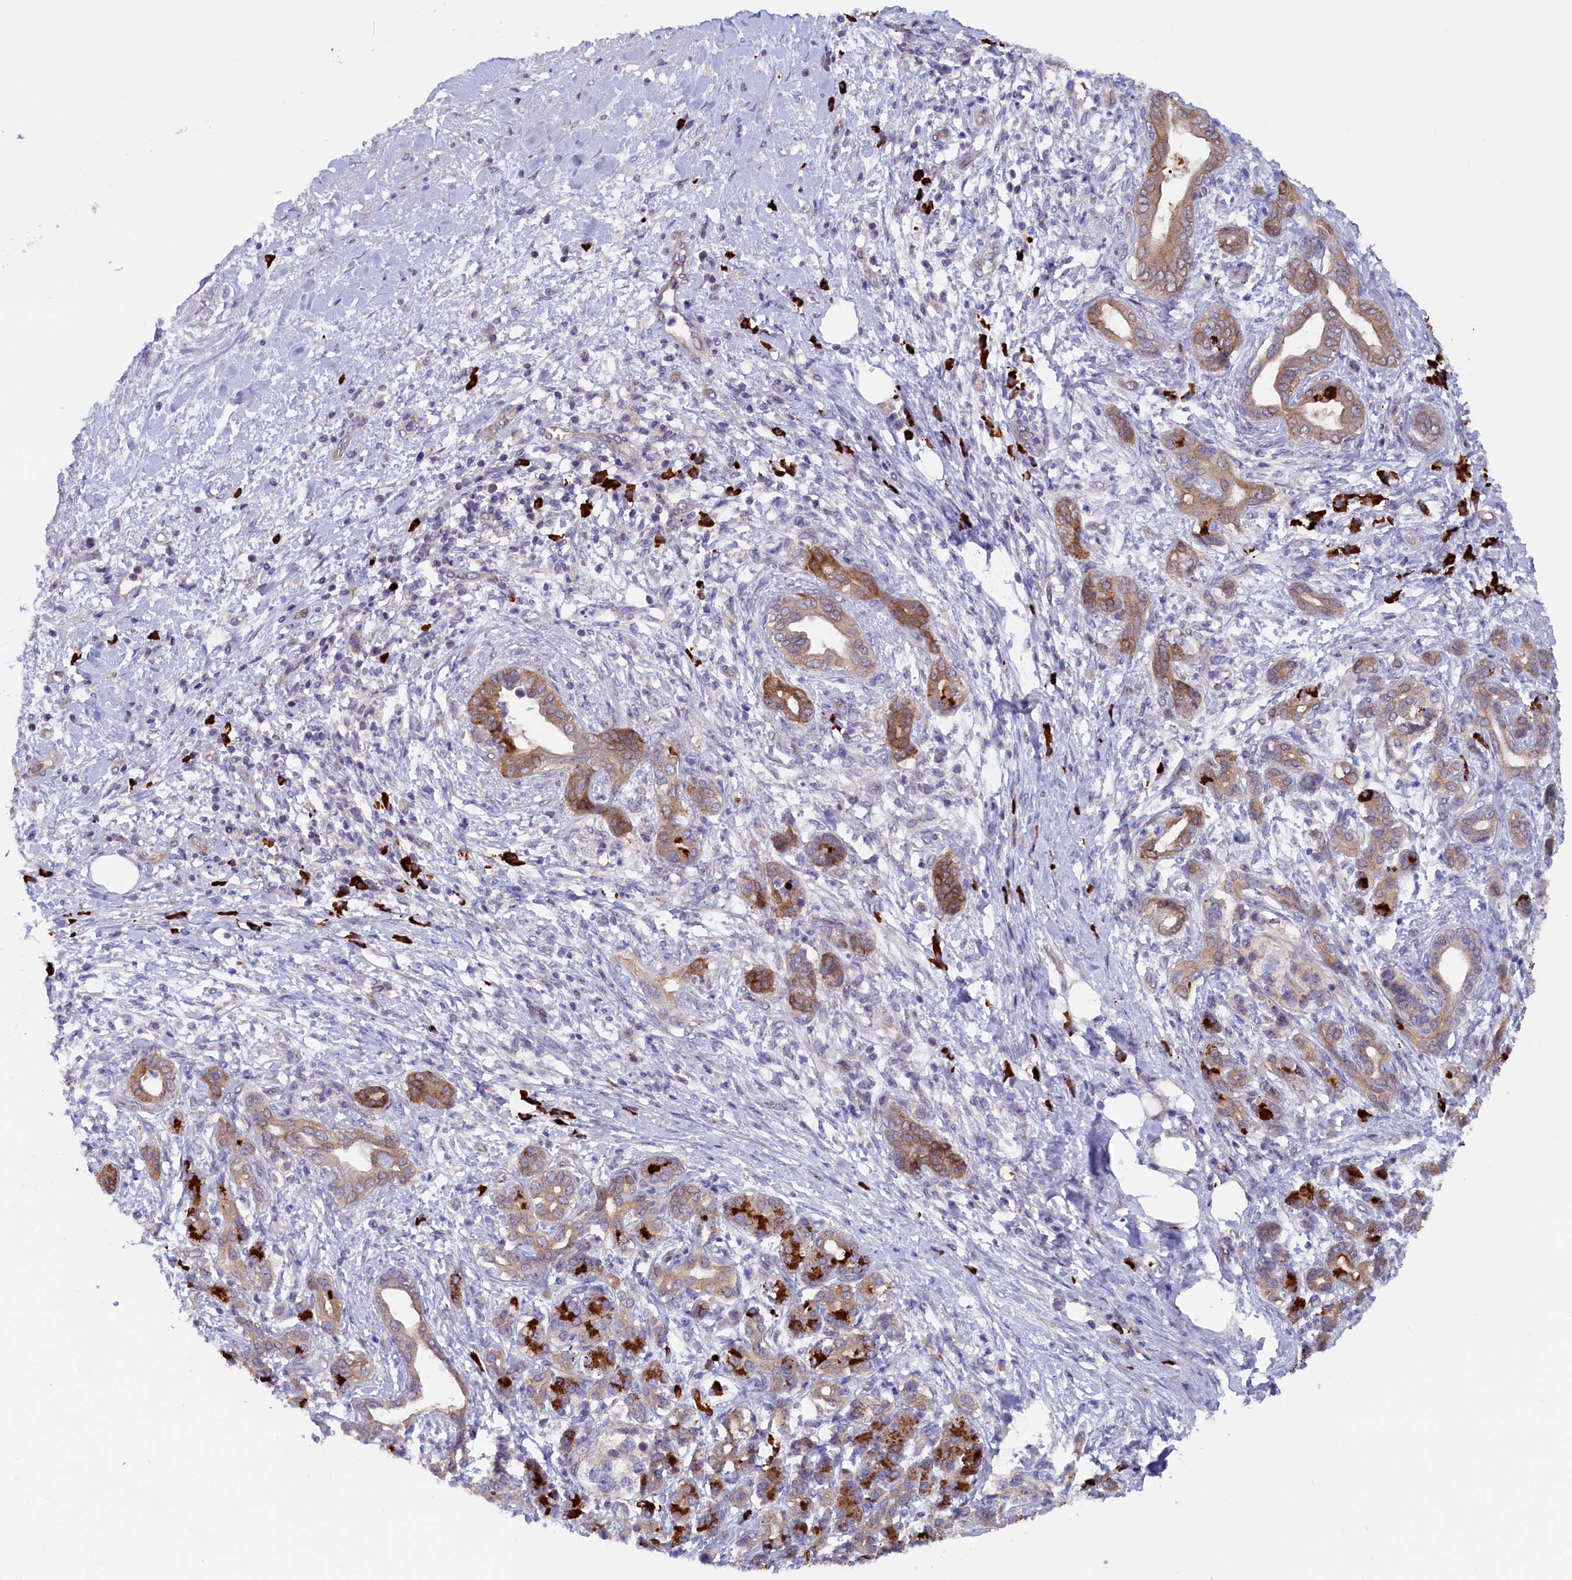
{"staining": {"intensity": "moderate", "quantity": "25%-75%", "location": "cytoplasmic/membranous"}, "tissue": "pancreatic cancer", "cell_type": "Tumor cells", "image_type": "cancer", "snomed": [{"axis": "morphology", "description": "Adenocarcinoma, NOS"}, {"axis": "topography", "description": "Pancreas"}], "caption": "Tumor cells show moderate cytoplasmic/membranous staining in approximately 25%-75% of cells in pancreatic adenocarcinoma.", "gene": "JPT2", "patient": {"sex": "female", "age": 55}}